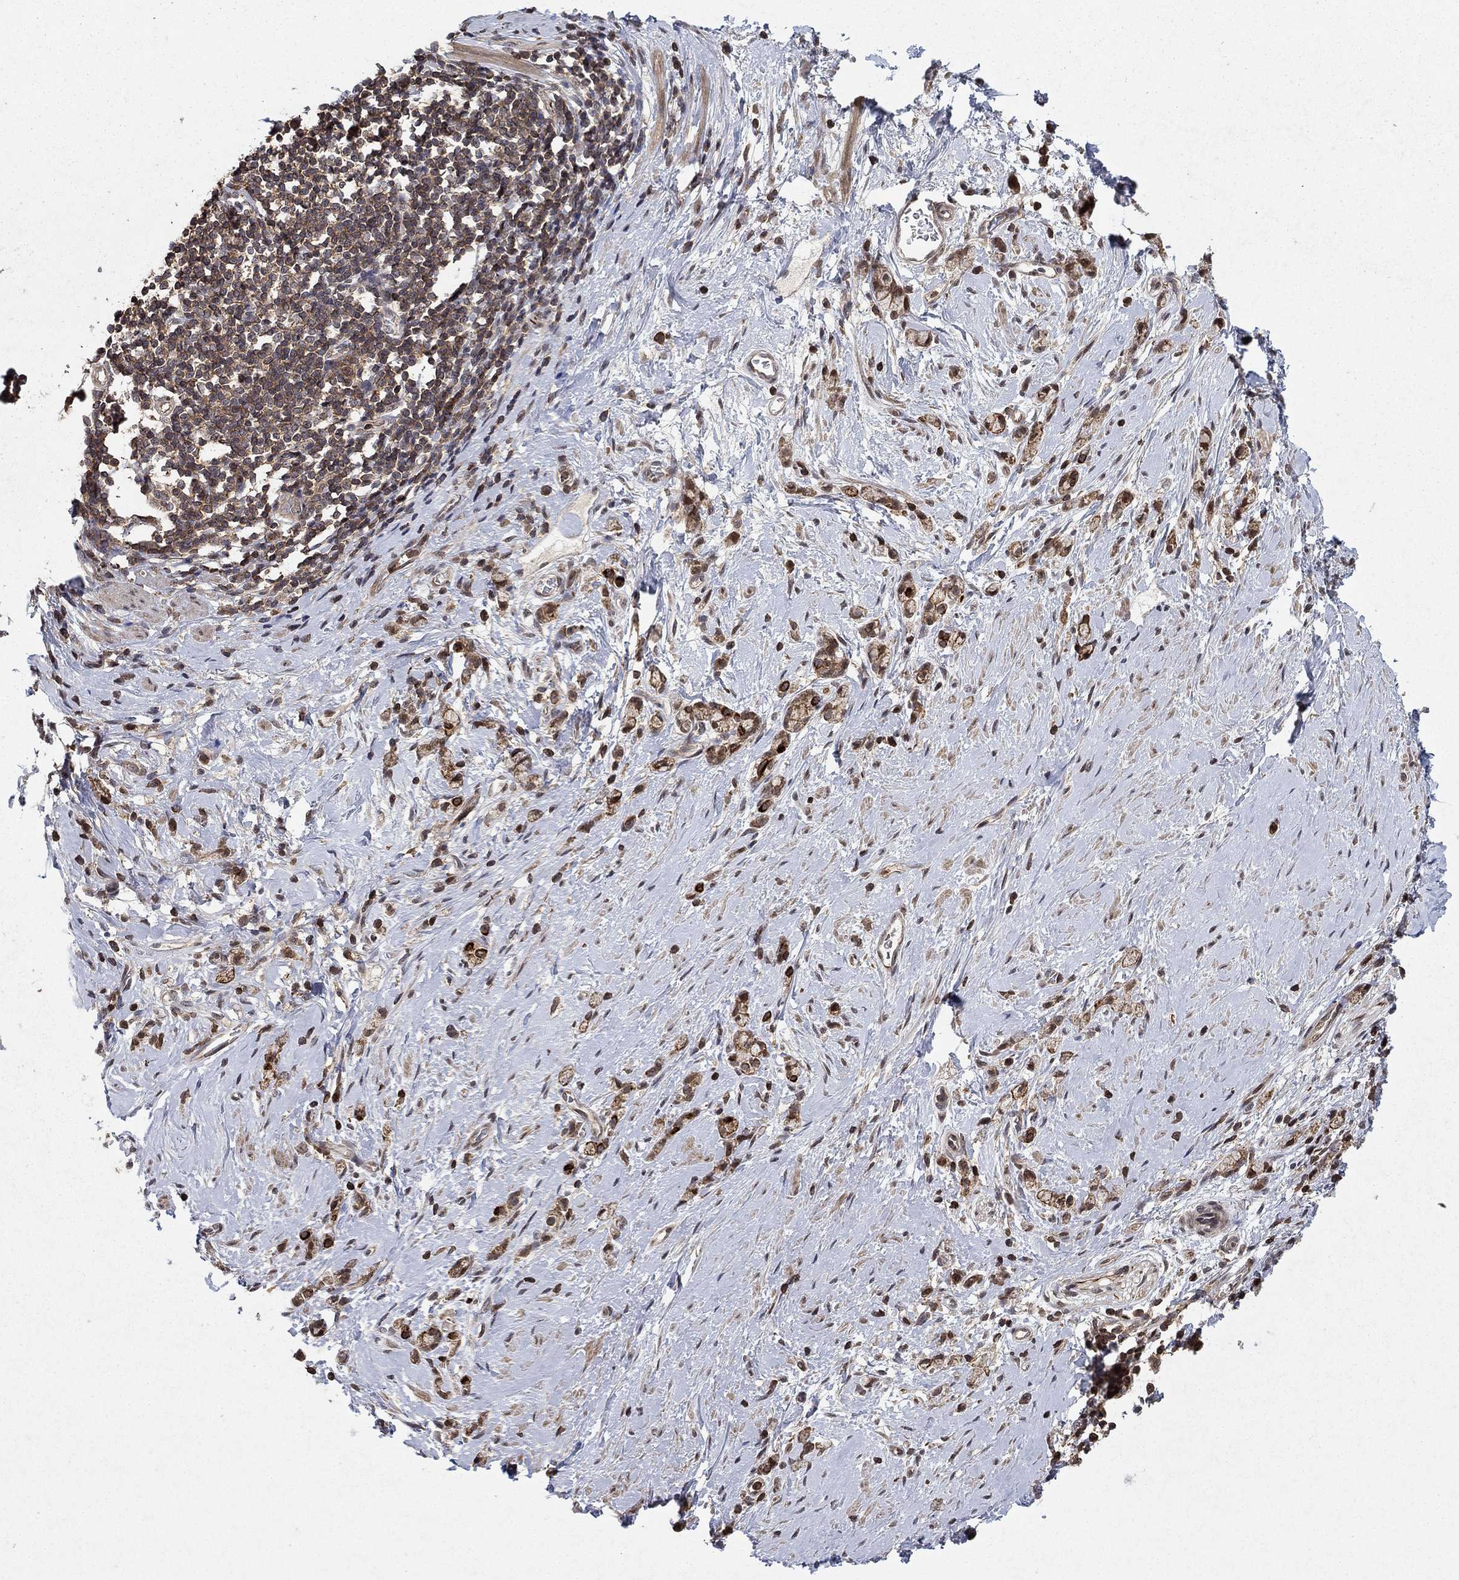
{"staining": {"intensity": "strong", "quantity": "25%-75%", "location": "cytoplasmic/membranous"}, "tissue": "stomach cancer", "cell_type": "Tumor cells", "image_type": "cancer", "snomed": [{"axis": "morphology", "description": "Adenocarcinoma, NOS"}, {"axis": "topography", "description": "Stomach"}], "caption": "Stomach cancer stained with a protein marker shows strong staining in tumor cells.", "gene": "CCDC66", "patient": {"sex": "male", "age": 58}}